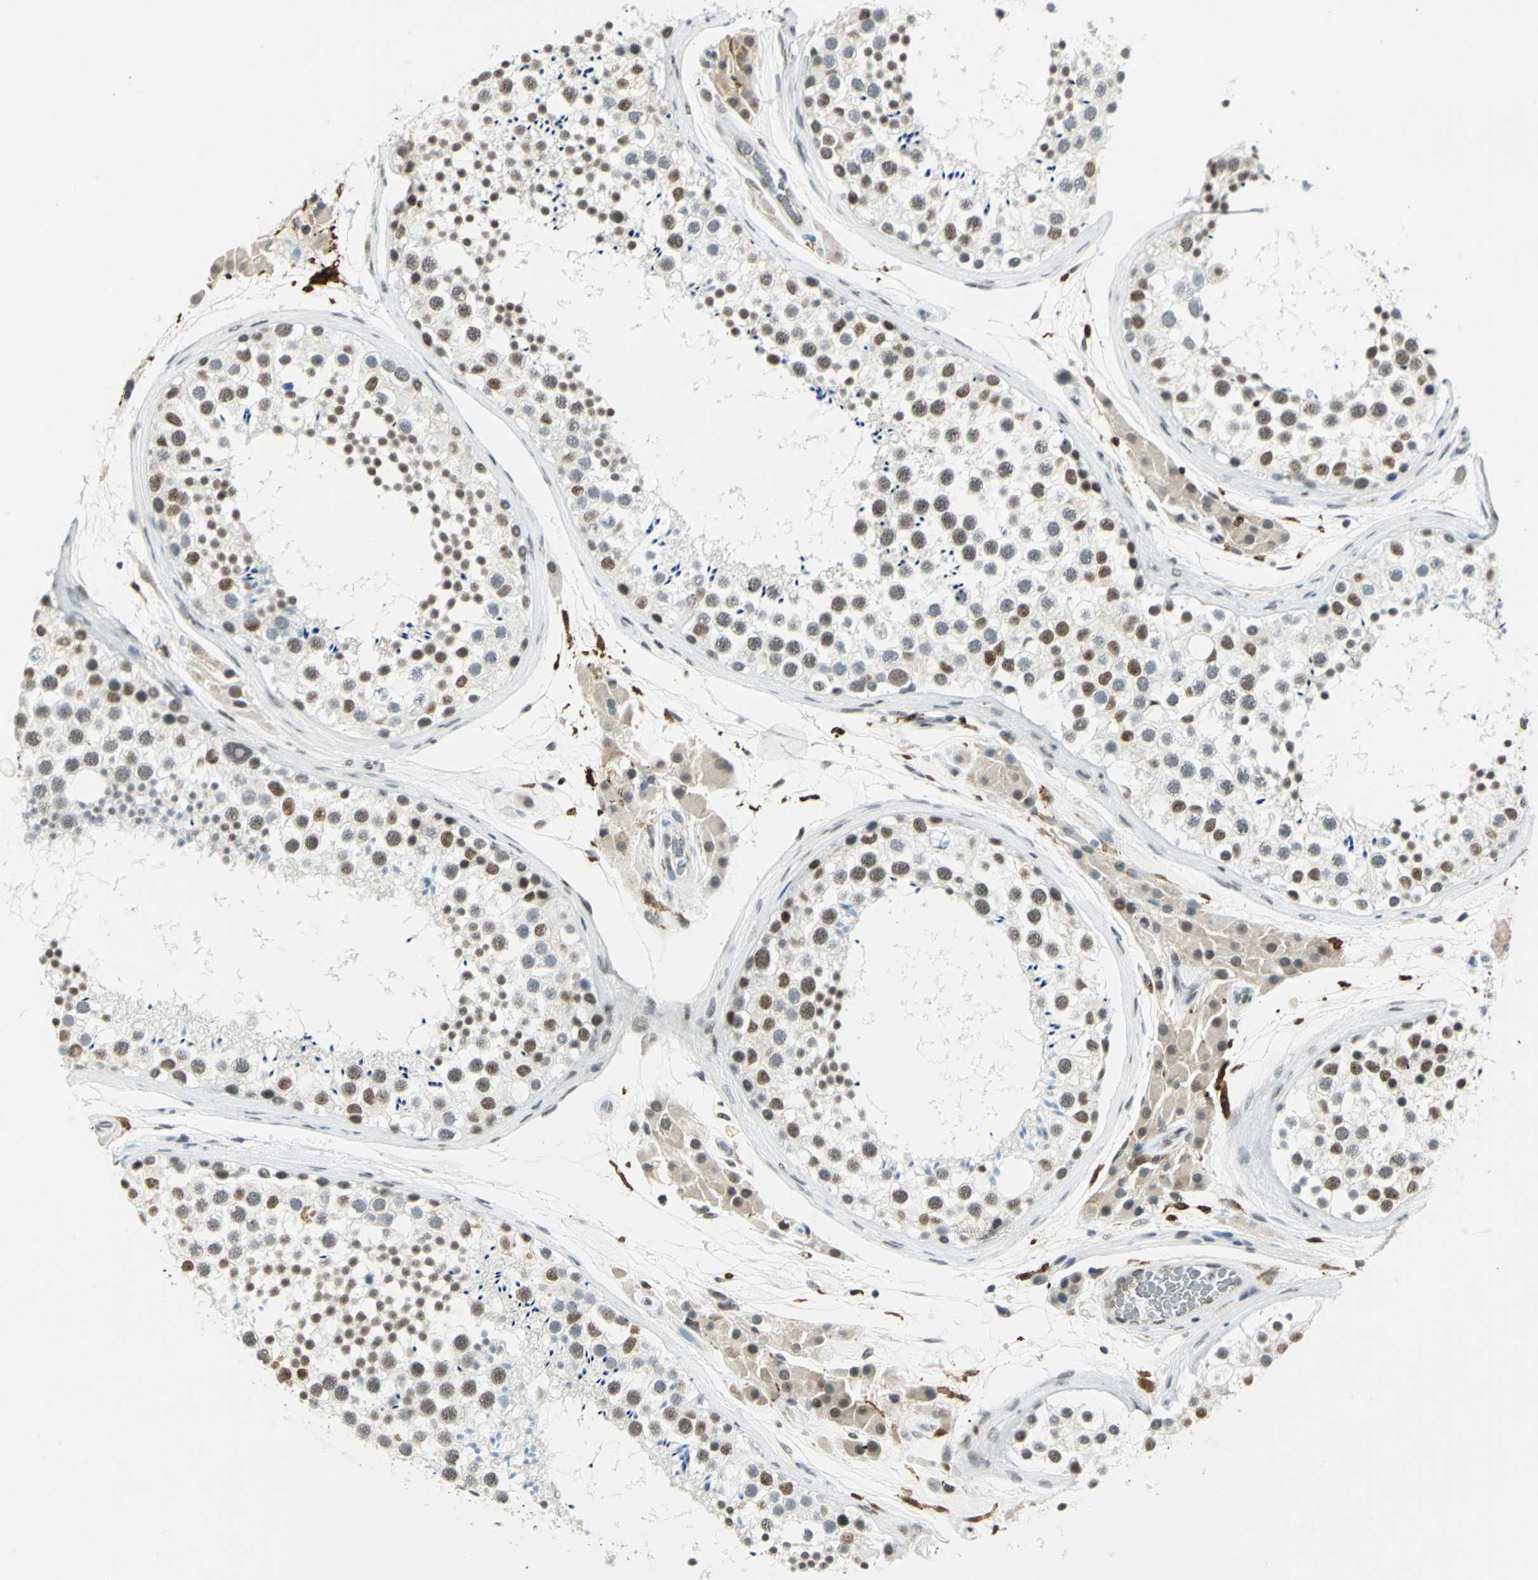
{"staining": {"intensity": "strong", "quantity": "25%-75%", "location": "nuclear"}, "tissue": "testis", "cell_type": "Cells in seminiferous ducts", "image_type": "normal", "snomed": [{"axis": "morphology", "description": "Normal tissue, NOS"}, {"axis": "topography", "description": "Testis"}], "caption": "The photomicrograph displays staining of unremarkable testis, revealing strong nuclear protein expression (brown color) within cells in seminiferous ducts. (Brightfield microscopy of DAB IHC at high magnification).", "gene": "MTMR10", "patient": {"sex": "male", "age": 46}}